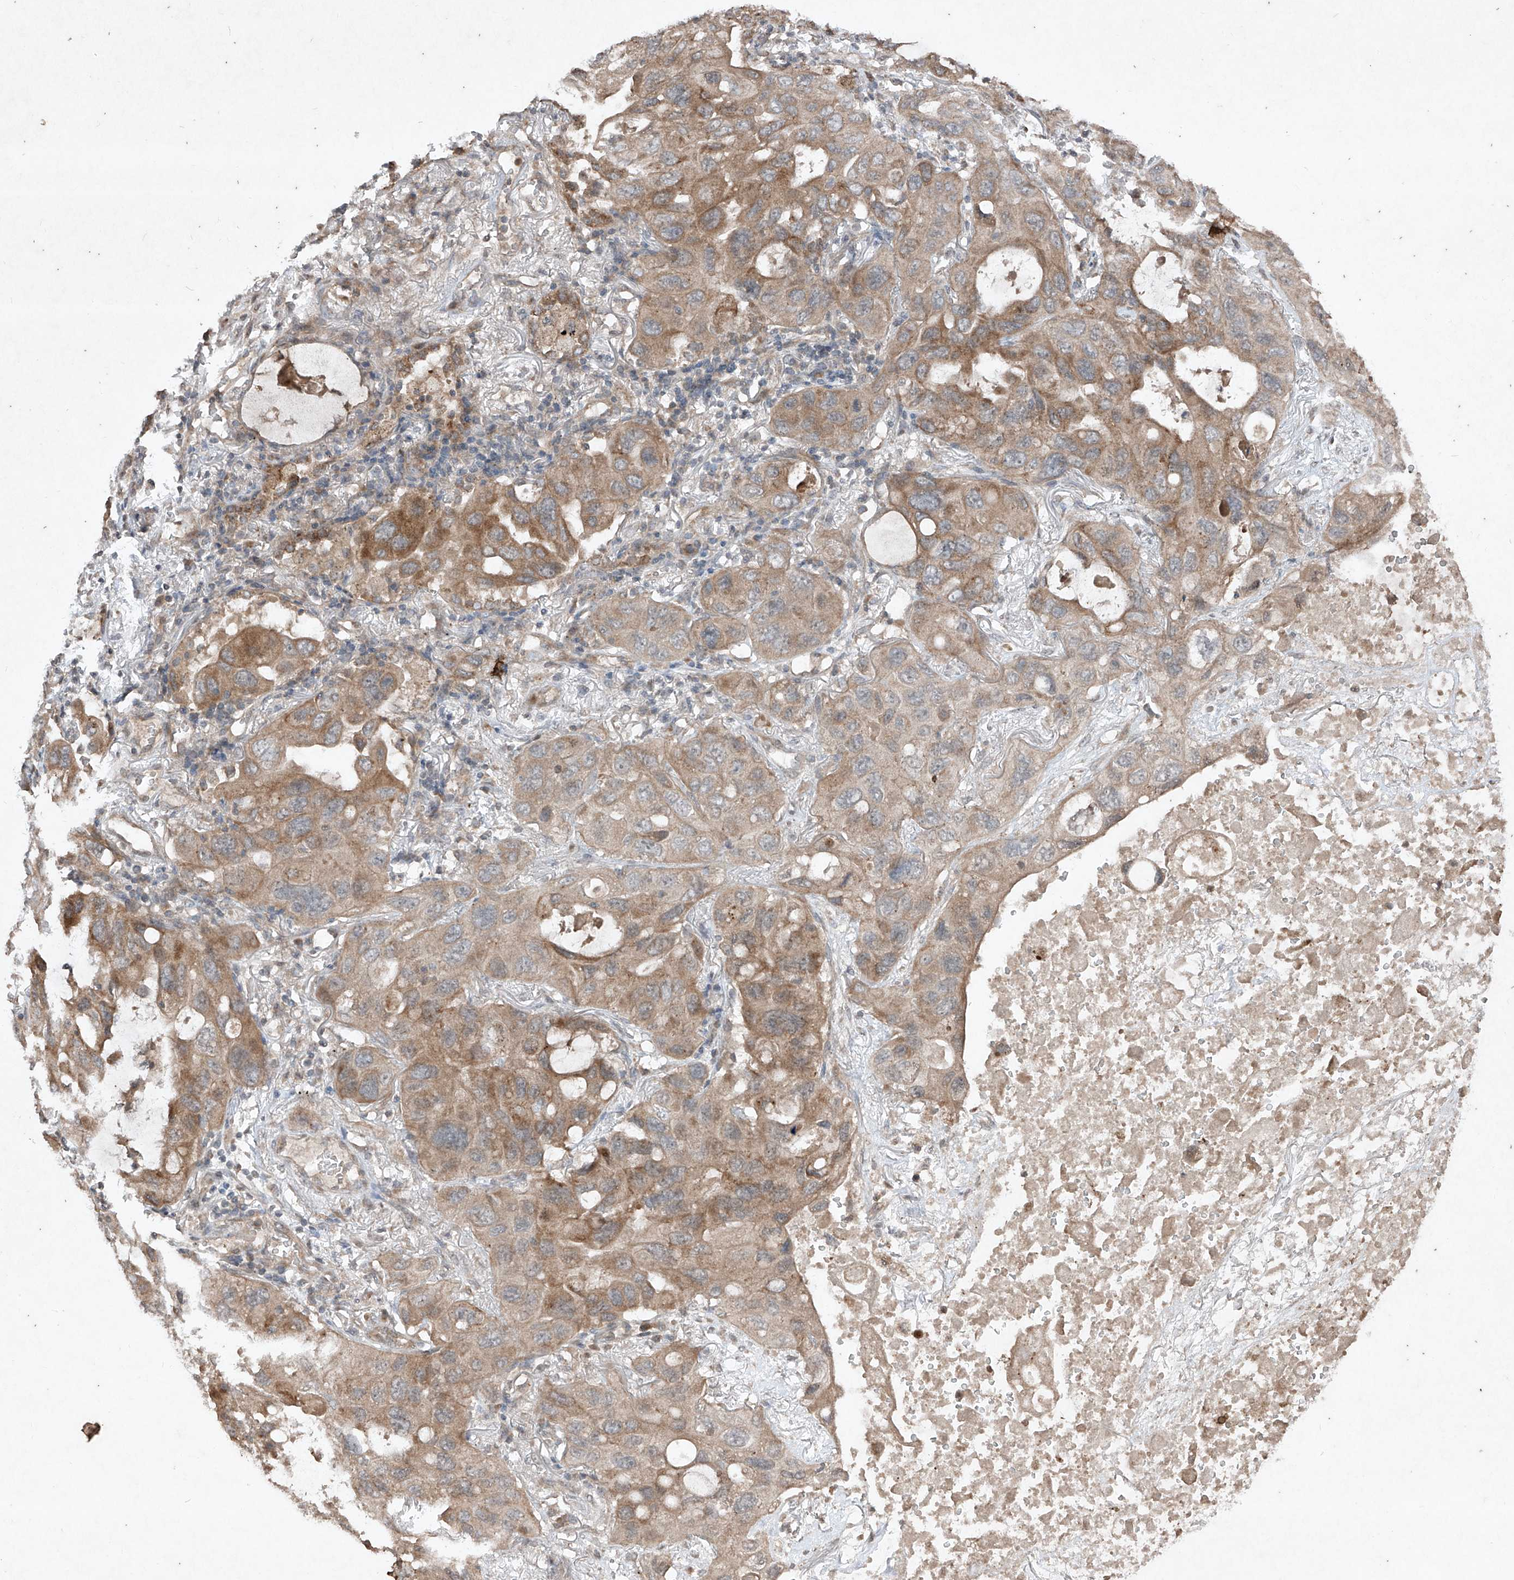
{"staining": {"intensity": "moderate", "quantity": ">75%", "location": "cytoplasmic/membranous"}, "tissue": "lung cancer", "cell_type": "Tumor cells", "image_type": "cancer", "snomed": [{"axis": "morphology", "description": "Squamous cell carcinoma, NOS"}, {"axis": "topography", "description": "Lung"}], "caption": "Lung cancer (squamous cell carcinoma) stained for a protein displays moderate cytoplasmic/membranous positivity in tumor cells.", "gene": "ABCD3", "patient": {"sex": "female", "age": 73}}